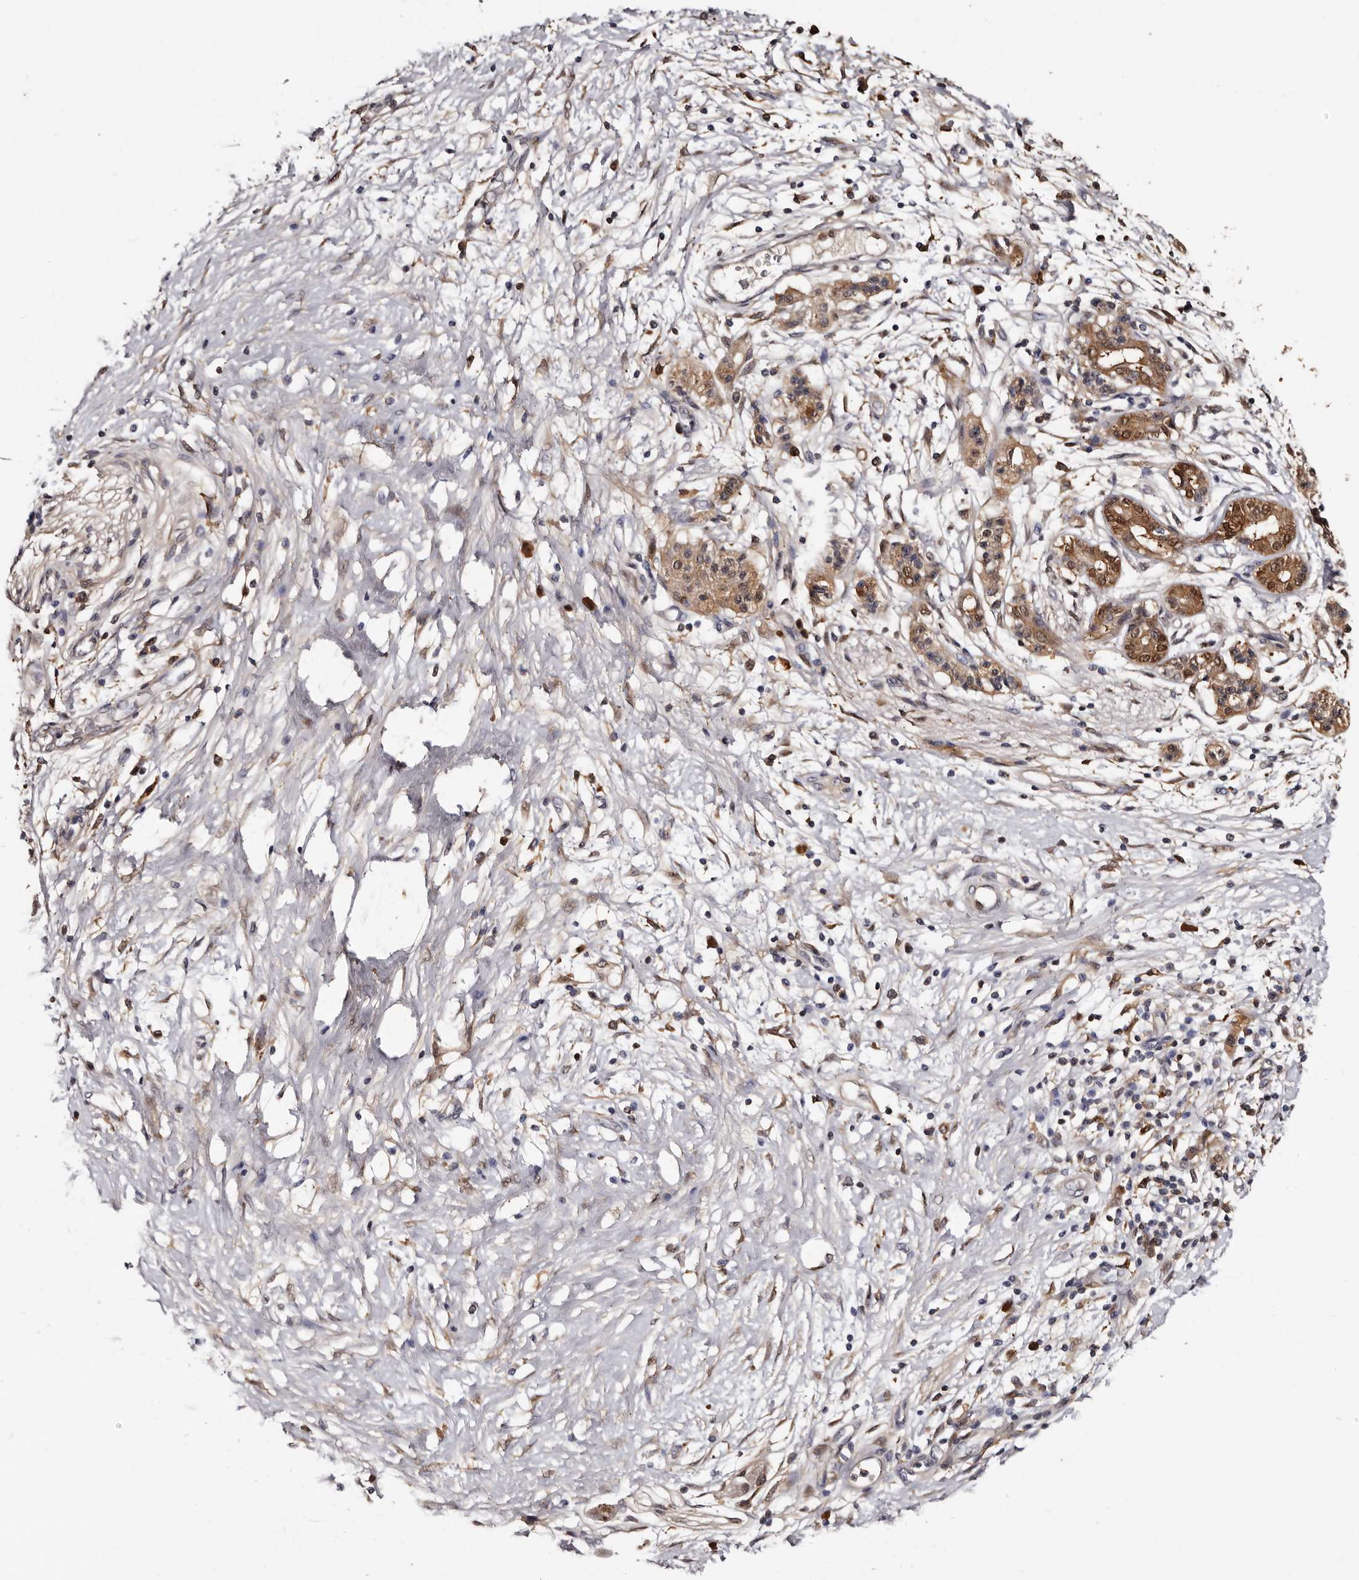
{"staining": {"intensity": "moderate", "quantity": "25%-75%", "location": "cytoplasmic/membranous,nuclear"}, "tissue": "pancreatic cancer", "cell_type": "Tumor cells", "image_type": "cancer", "snomed": [{"axis": "morphology", "description": "Adenocarcinoma, NOS"}, {"axis": "topography", "description": "Pancreas"}], "caption": "Immunohistochemical staining of pancreatic cancer (adenocarcinoma) shows medium levels of moderate cytoplasmic/membranous and nuclear expression in approximately 25%-75% of tumor cells.", "gene": "DNPH1", "patient": {"sex": "male", "age": 50}}